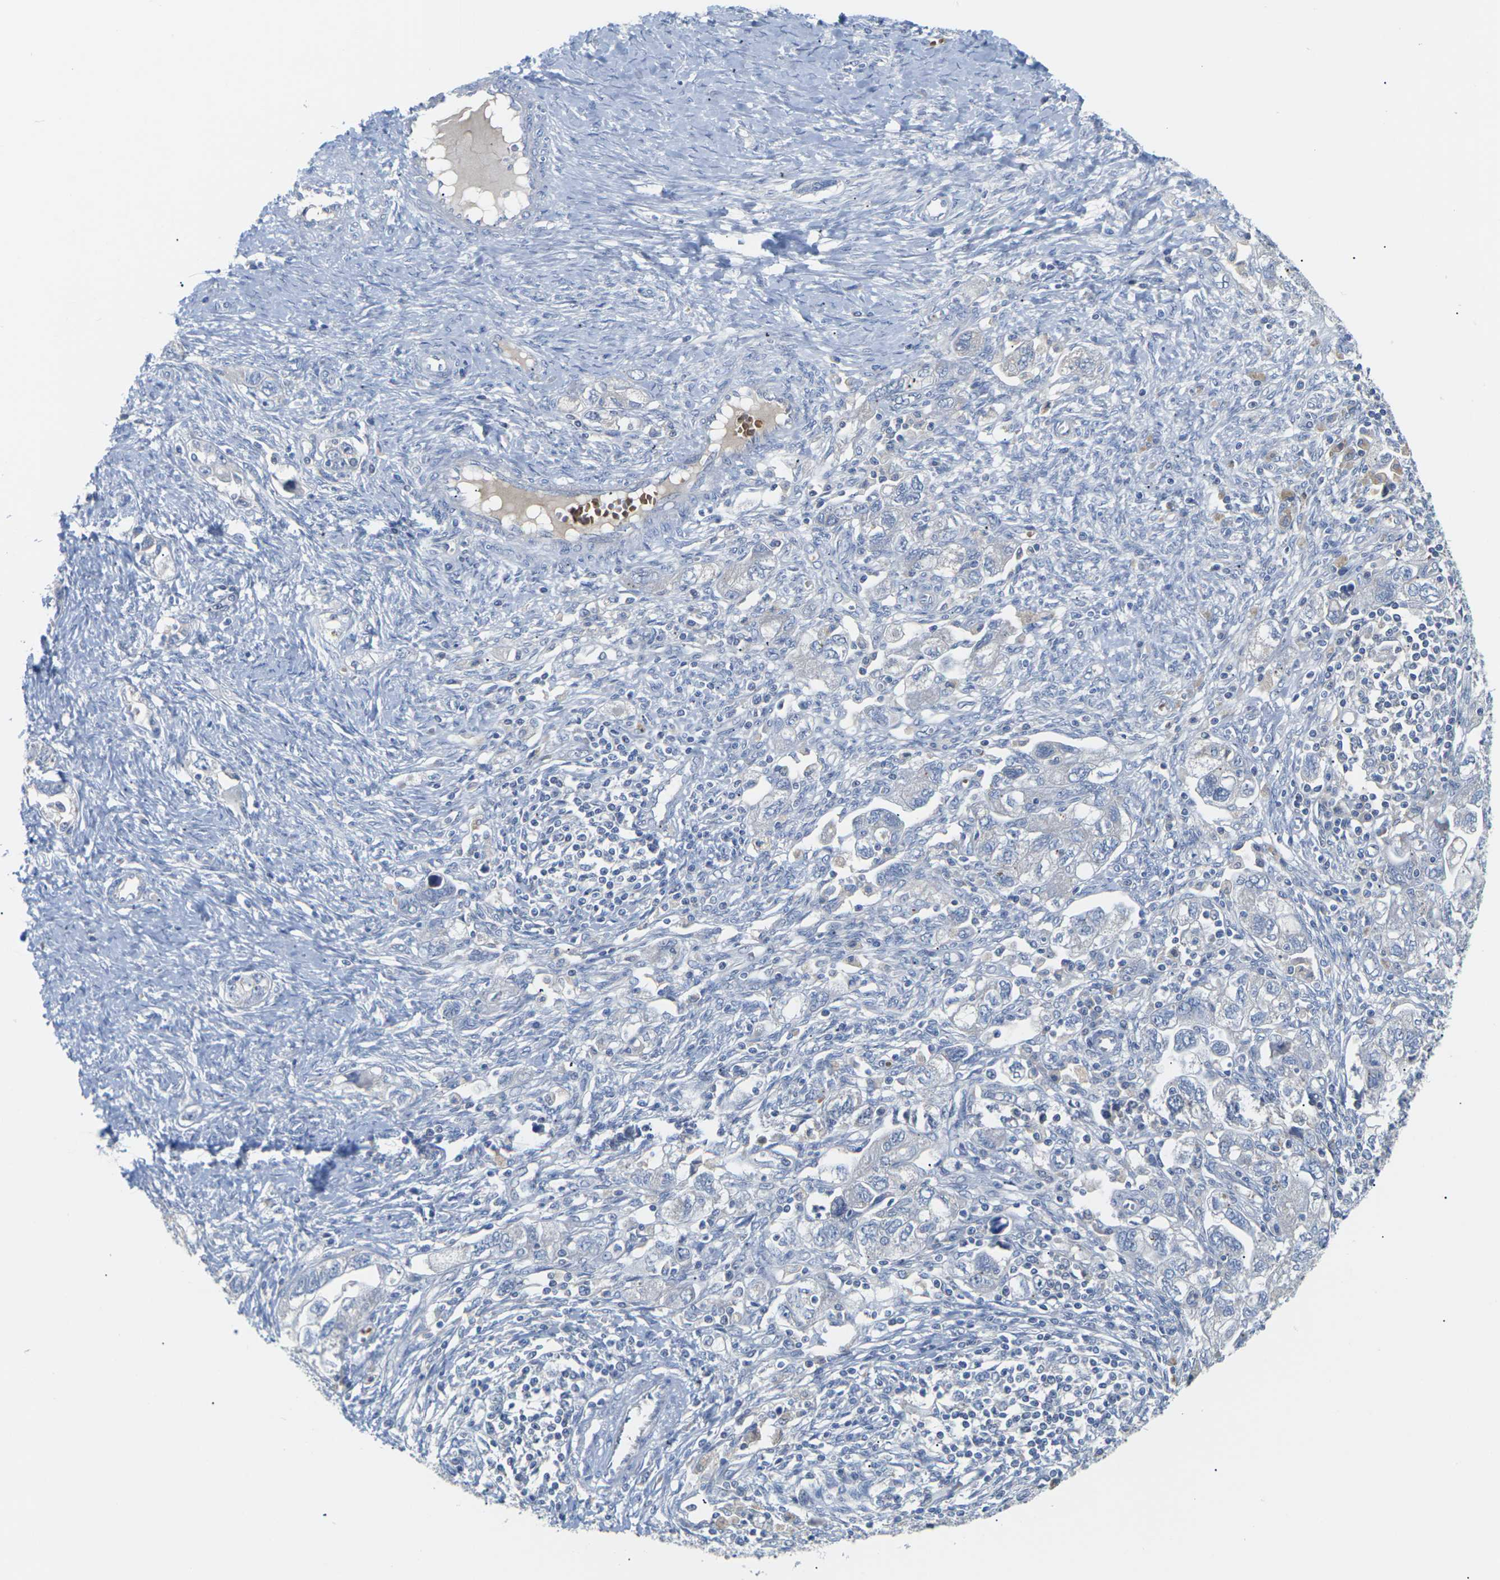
{"staining": {"intensity": "negative", "quantity": "none", "location": "none"}, "tissue": "ovarian cancer", "cell_type": "Tumor cells", "image_type": "cancer", "snomed": [{"axis": "morphology", "description": "Carcinoma, NOS"}, {"axis": "morphology", "description": "Cystadenocarcinoma, serous, NOS"}, {"axis": "topography", "description": "Ovary"}], "caption": "Immunohistochemistry histopathology image of serous cystadenocarcinoma (ovarian) stained for a protein (brown), which demonstrates no positivity in tumor cells. Nuclei are stained in blue.", "gene": "TMCO4", "patient": {"sex": "female", "age": 69}}